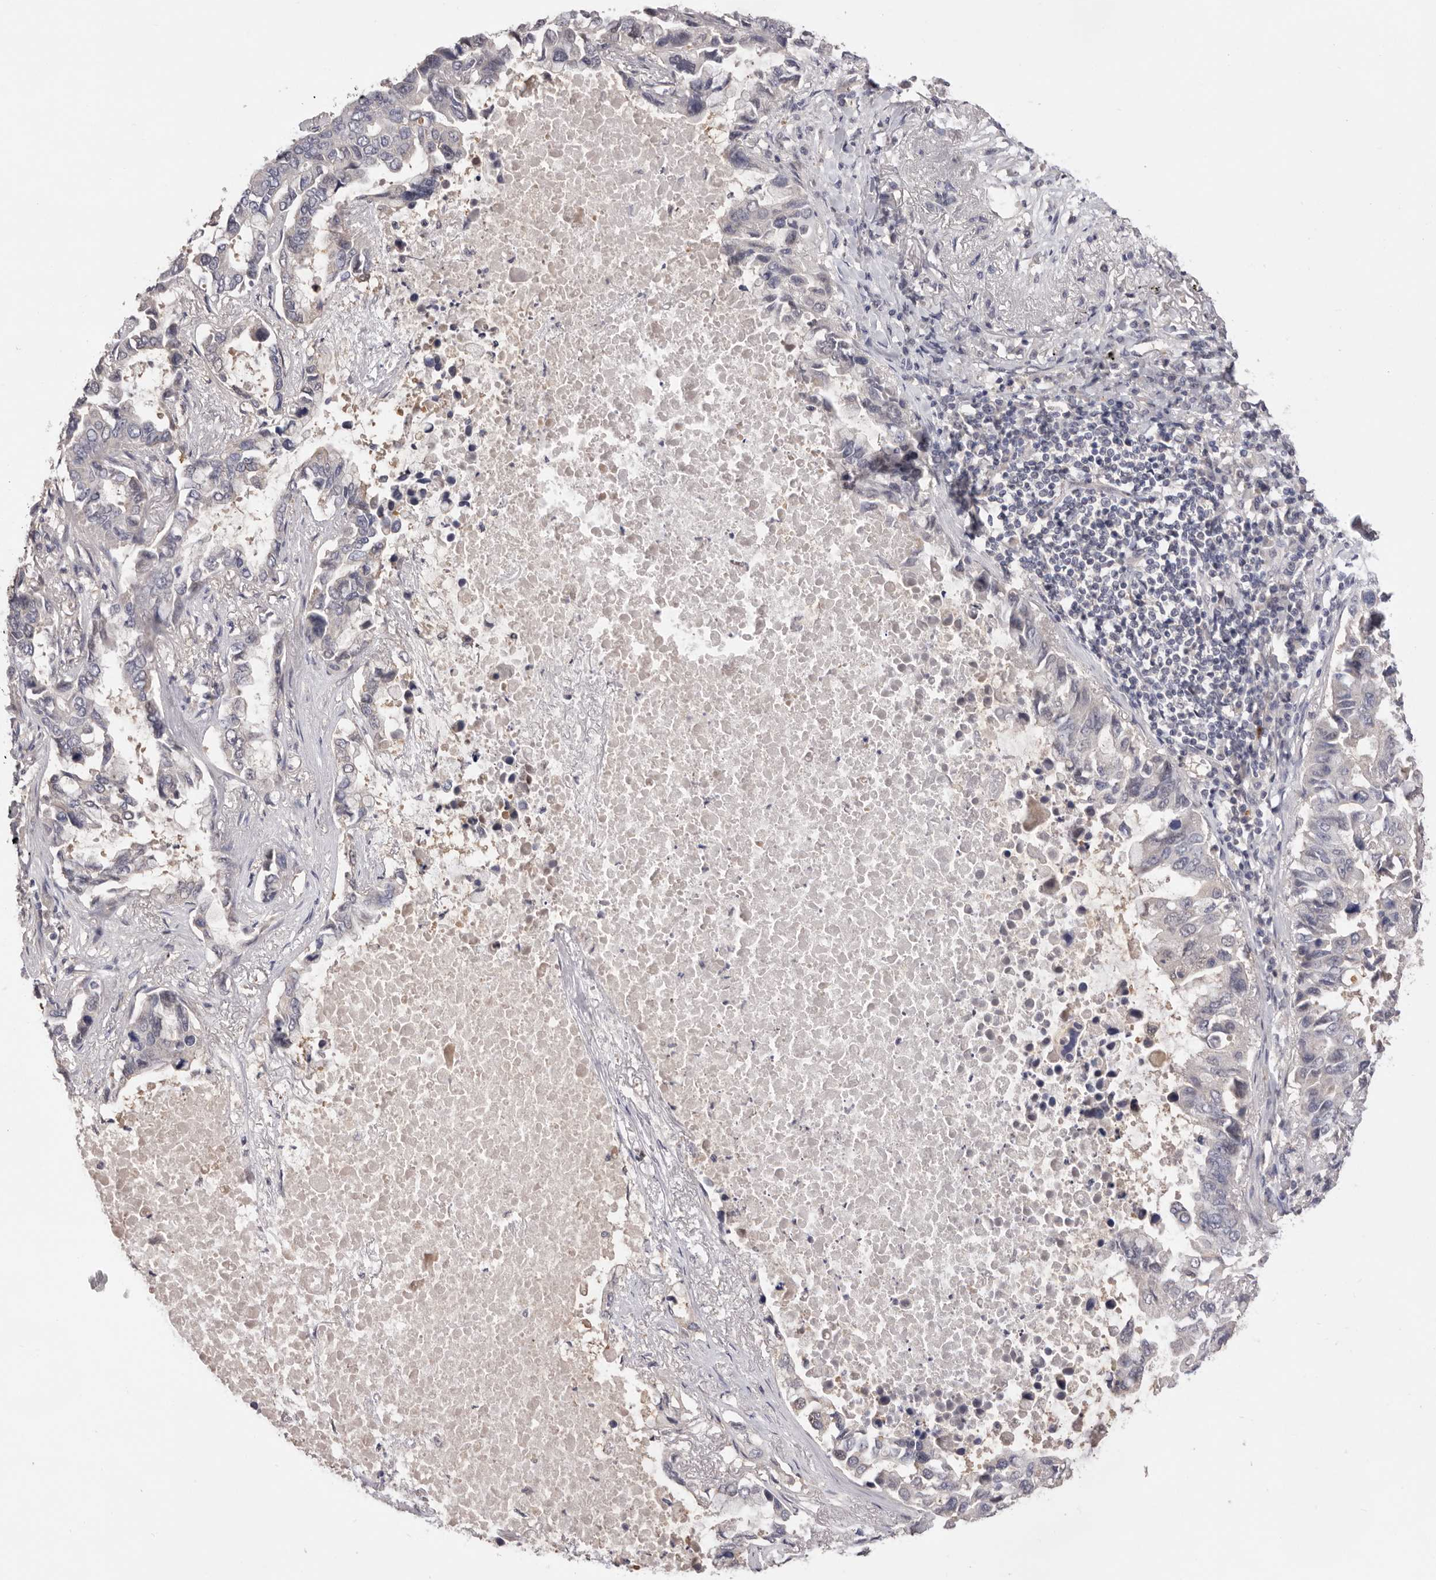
{"staining": {"intensity": "negative", "quantity": "none", "location": "none"}, "tissue": "lung cancer", "cell_type": "Tumor cells", "image_type": "cancer", "snomed": [{"axis": "morphology", "description": "Adenocarcinoma, NOS"}, {"axis": "topography", "description": "Lung"}], "caption": "A histopathology image of human lung adenocarcinoma is negative for staining in tumor cells.", "gene": "DOP1A", "patient": {"sex": "male", "age": 64}}